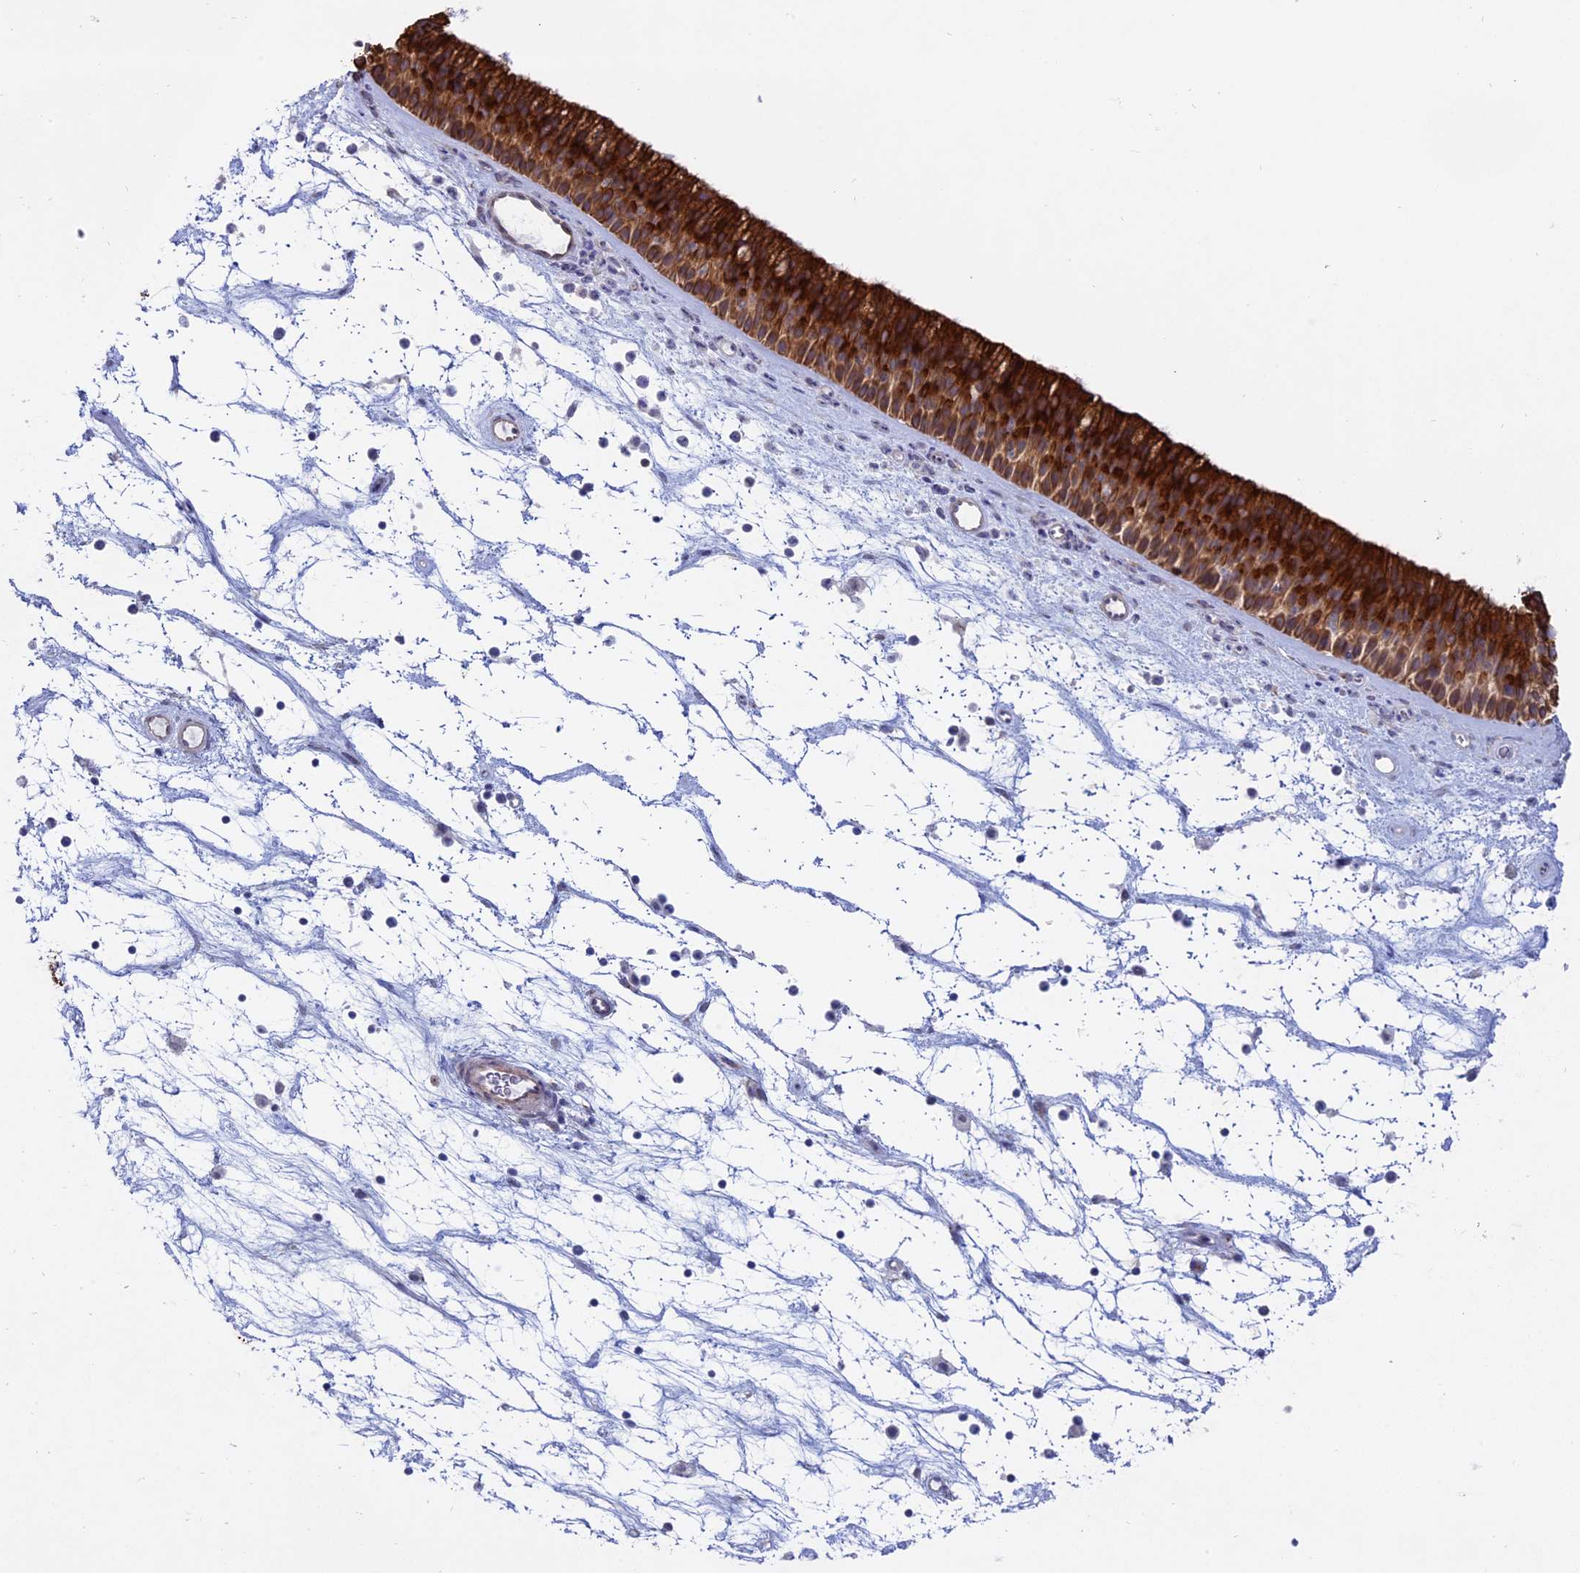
{"staining": {"intensity": "strong", "quantity": ">75%", "location": "cytoplasmic/membranous"}, "tissue": "nasopharynx", "cell_type": "Respiratory epithelial cells", "image_type": "normal", "snomed": [{"axis": "morphology", "description": "Normal tissue, NOS"}, {"axis": "topography", "description": "Nasopharynx"}], "caption": "Nasopharynx stained with DAB (3,3'-diaminobenzidine) immunohistochemistry shows high levels of strong cytoplasmic/membranous expression in approximately >75% of respiratory epithelial cells.", "gene": "MYO5B", "patient": {"sex": "male", "age": 64}}